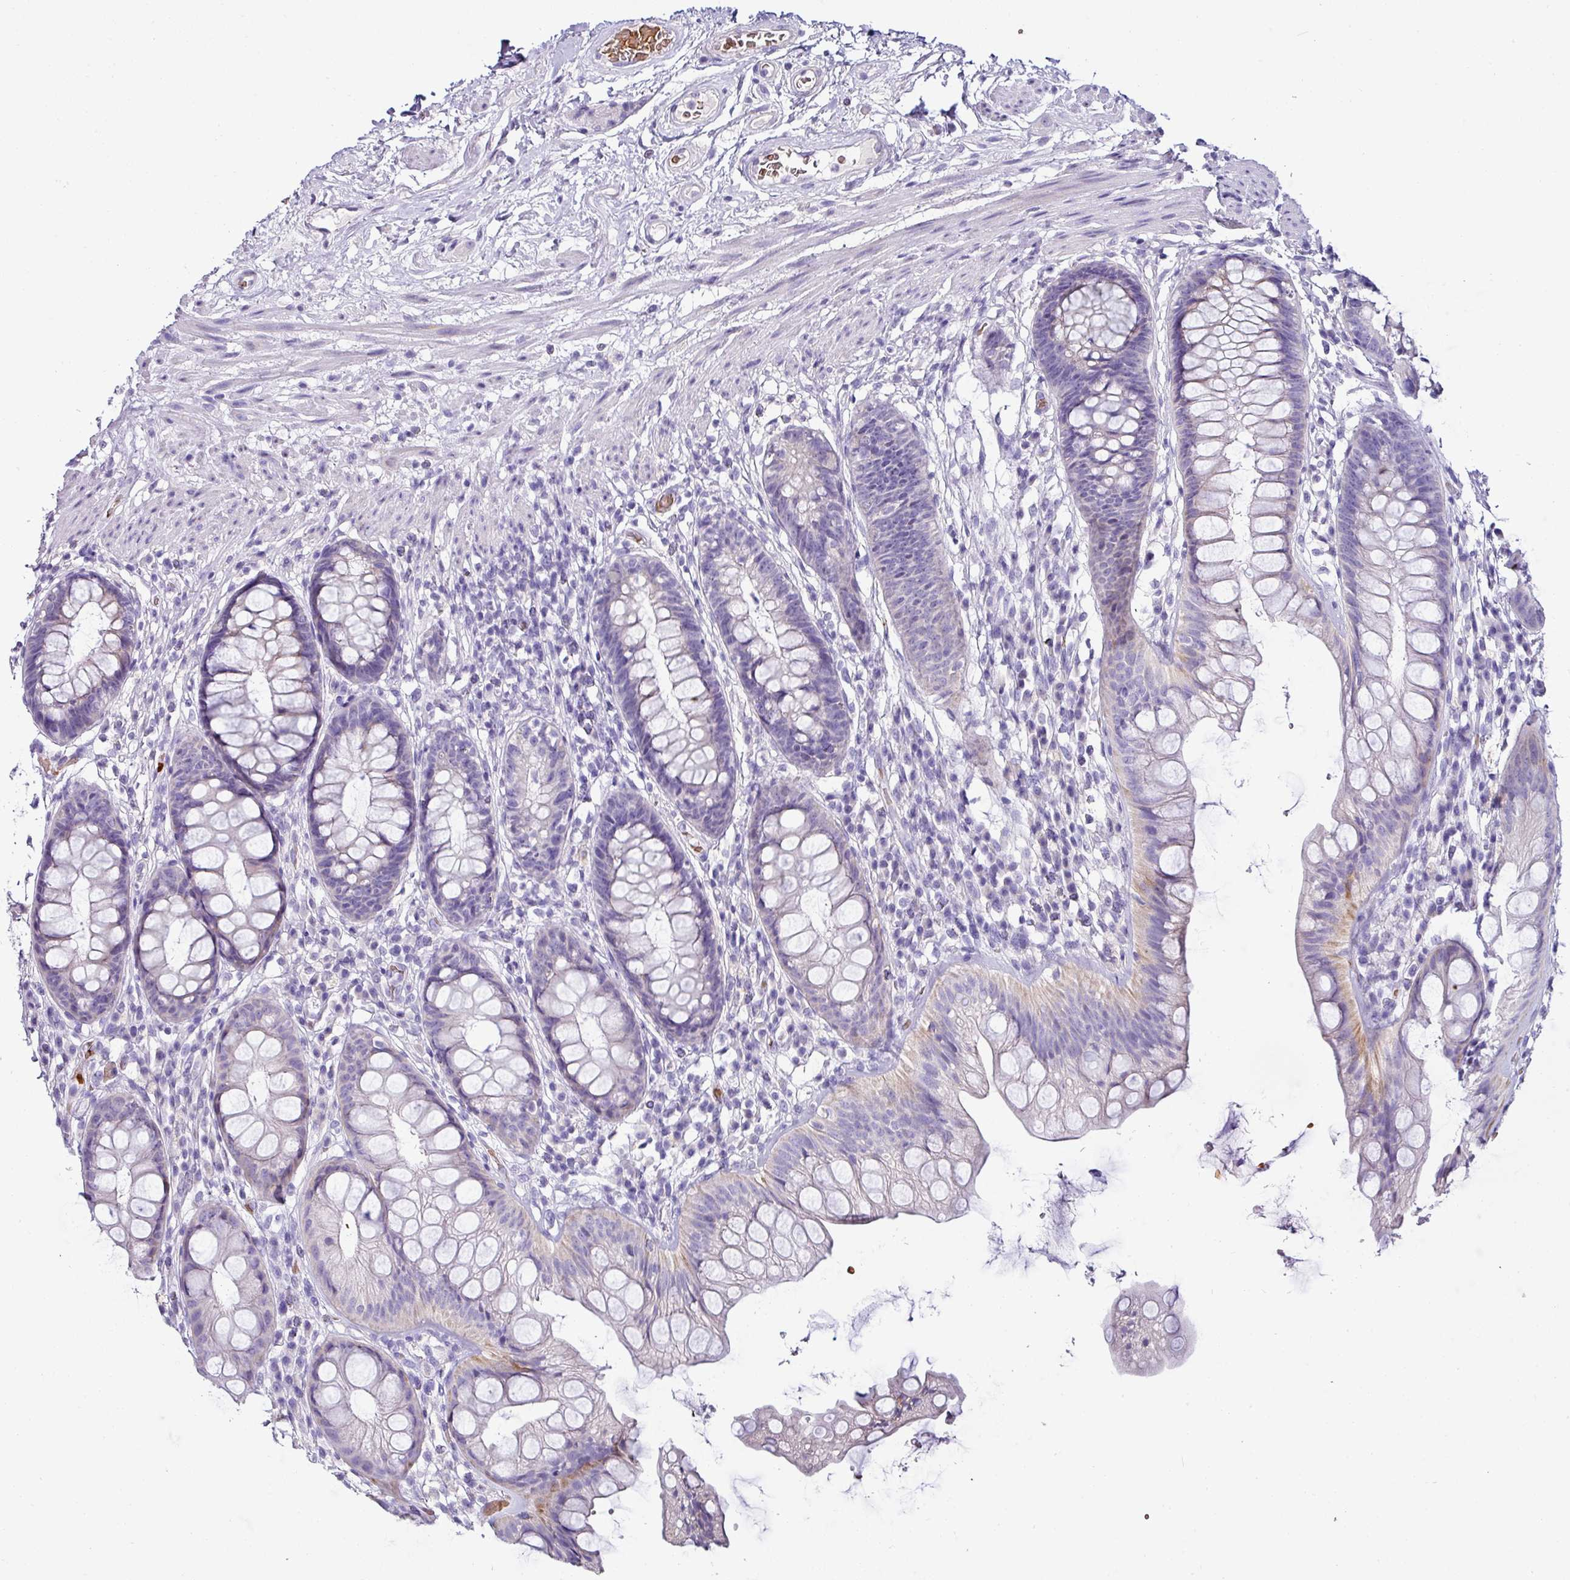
{"staining": {"intensity": "weak", "quantity": "<25%", "location": "cytoplasmic/membranous"}, "tissue": "rectum", "cell_type": "Glandular cells", "image_type": "normal", "snomed": [{"axis": "morphology", "description": "Normal tissue, NOS"}, {"axis": "topography", "description": "Rectum"}], "caption": "This image is of benign rectum stained with immunohistochemistry to label a protein in brown with the nuclei are counter-stained blue. There is no expression in glandular cells.", "gene": "NAPSA", "patient": {"sex": "male", "age": 74}}